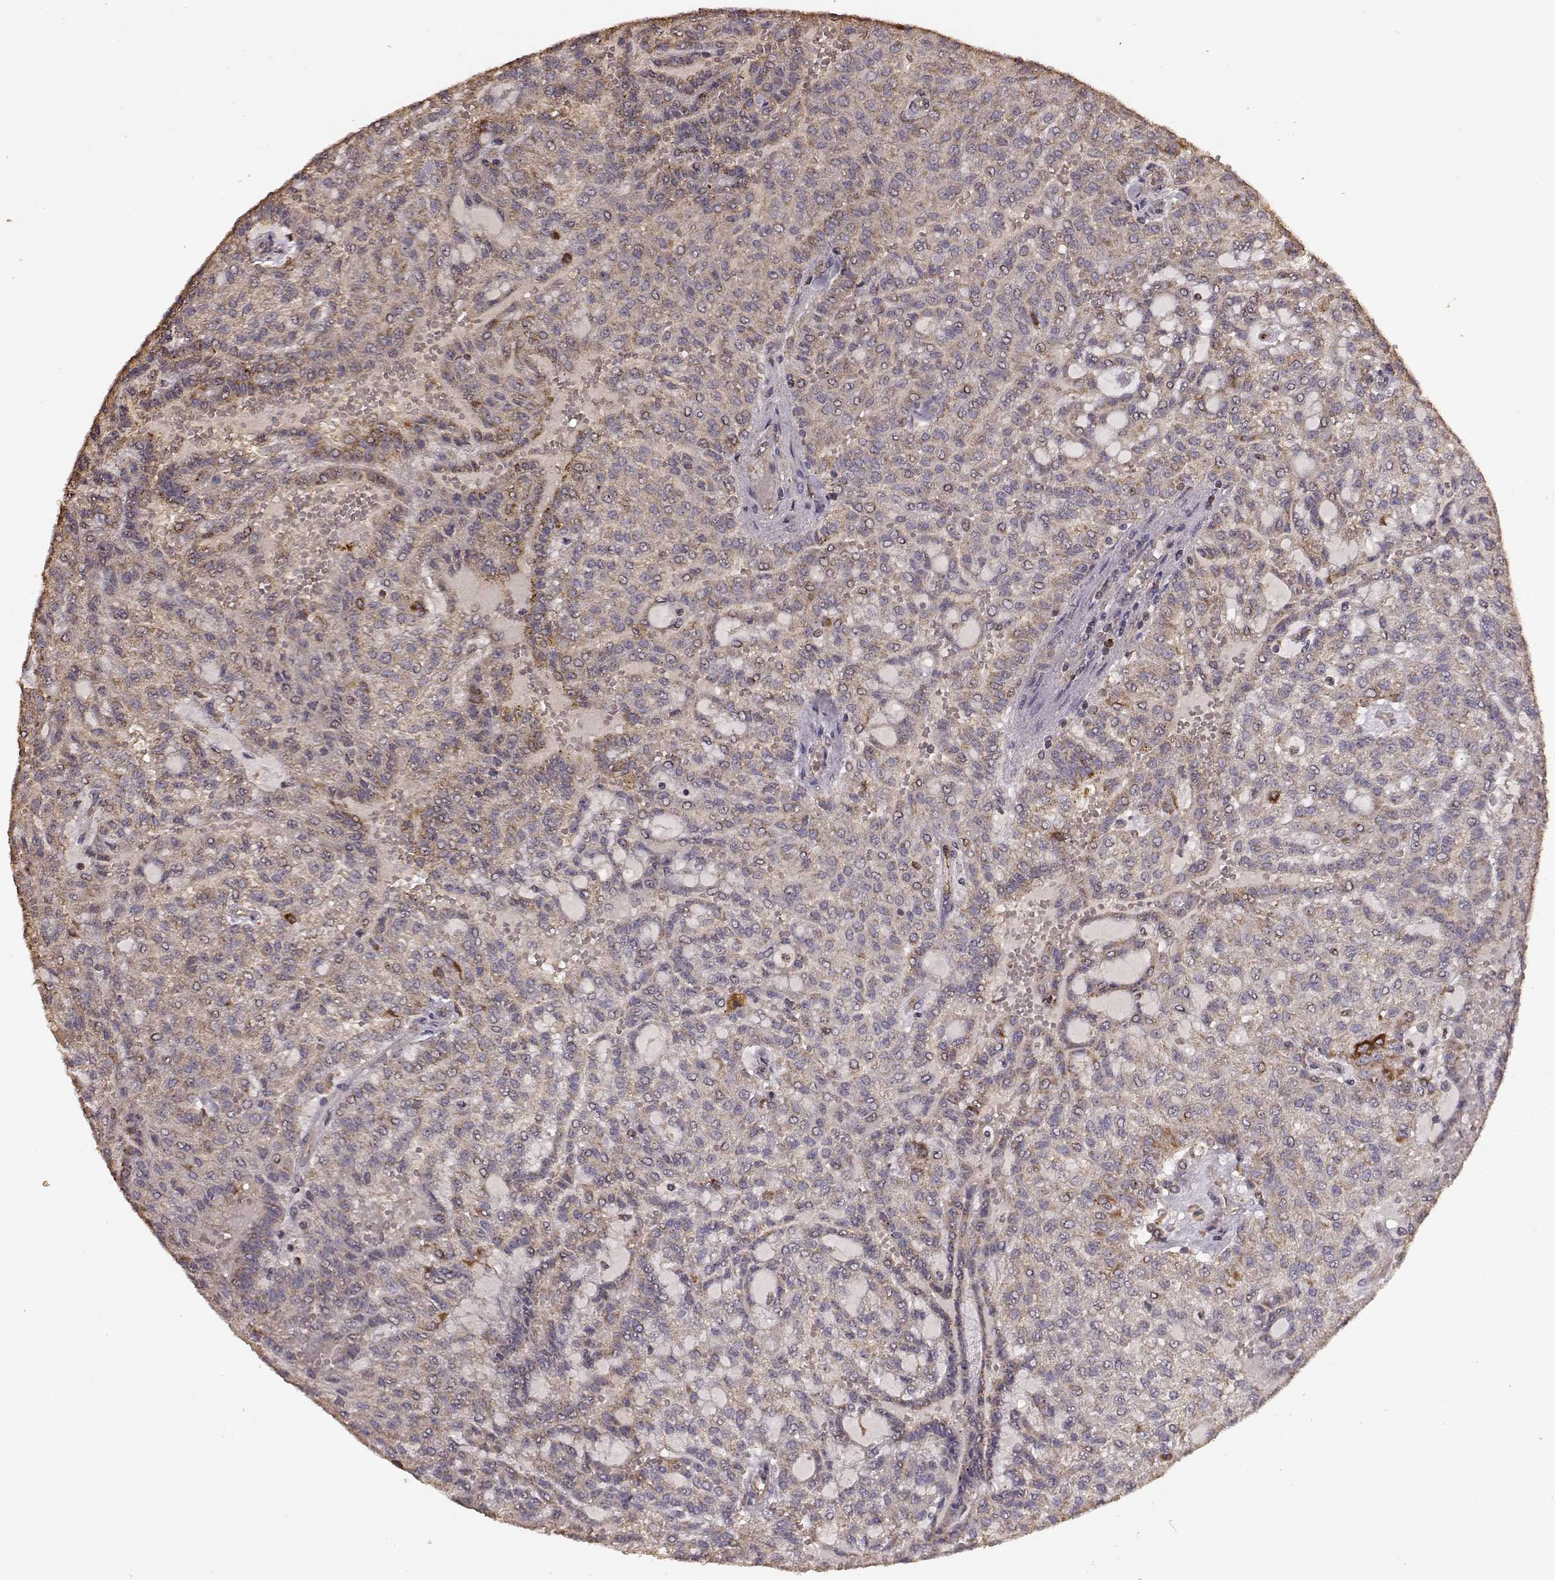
{"staining": {"intensity": "weak", "quantity": ">75%", "location": "cytoplasmic/membranous"}, "tissue": "renal cancer", "cell_type": "Tumor cells", "image_type": "cancer", "snomed": [{"axis": "morphology", "description": "Adenocarcinoma, NOS"}, {"axis": "topography", "description": "Kidney"}], "caption": "Weak cytoplasmic/membranous protein expression is seen in about >75% of tumor cells in renal cancer (adenocarcinoma). Nuclei are stained in blue.", "gene": "PTGES2", "patient": {"sex": "male", "age": 63}}